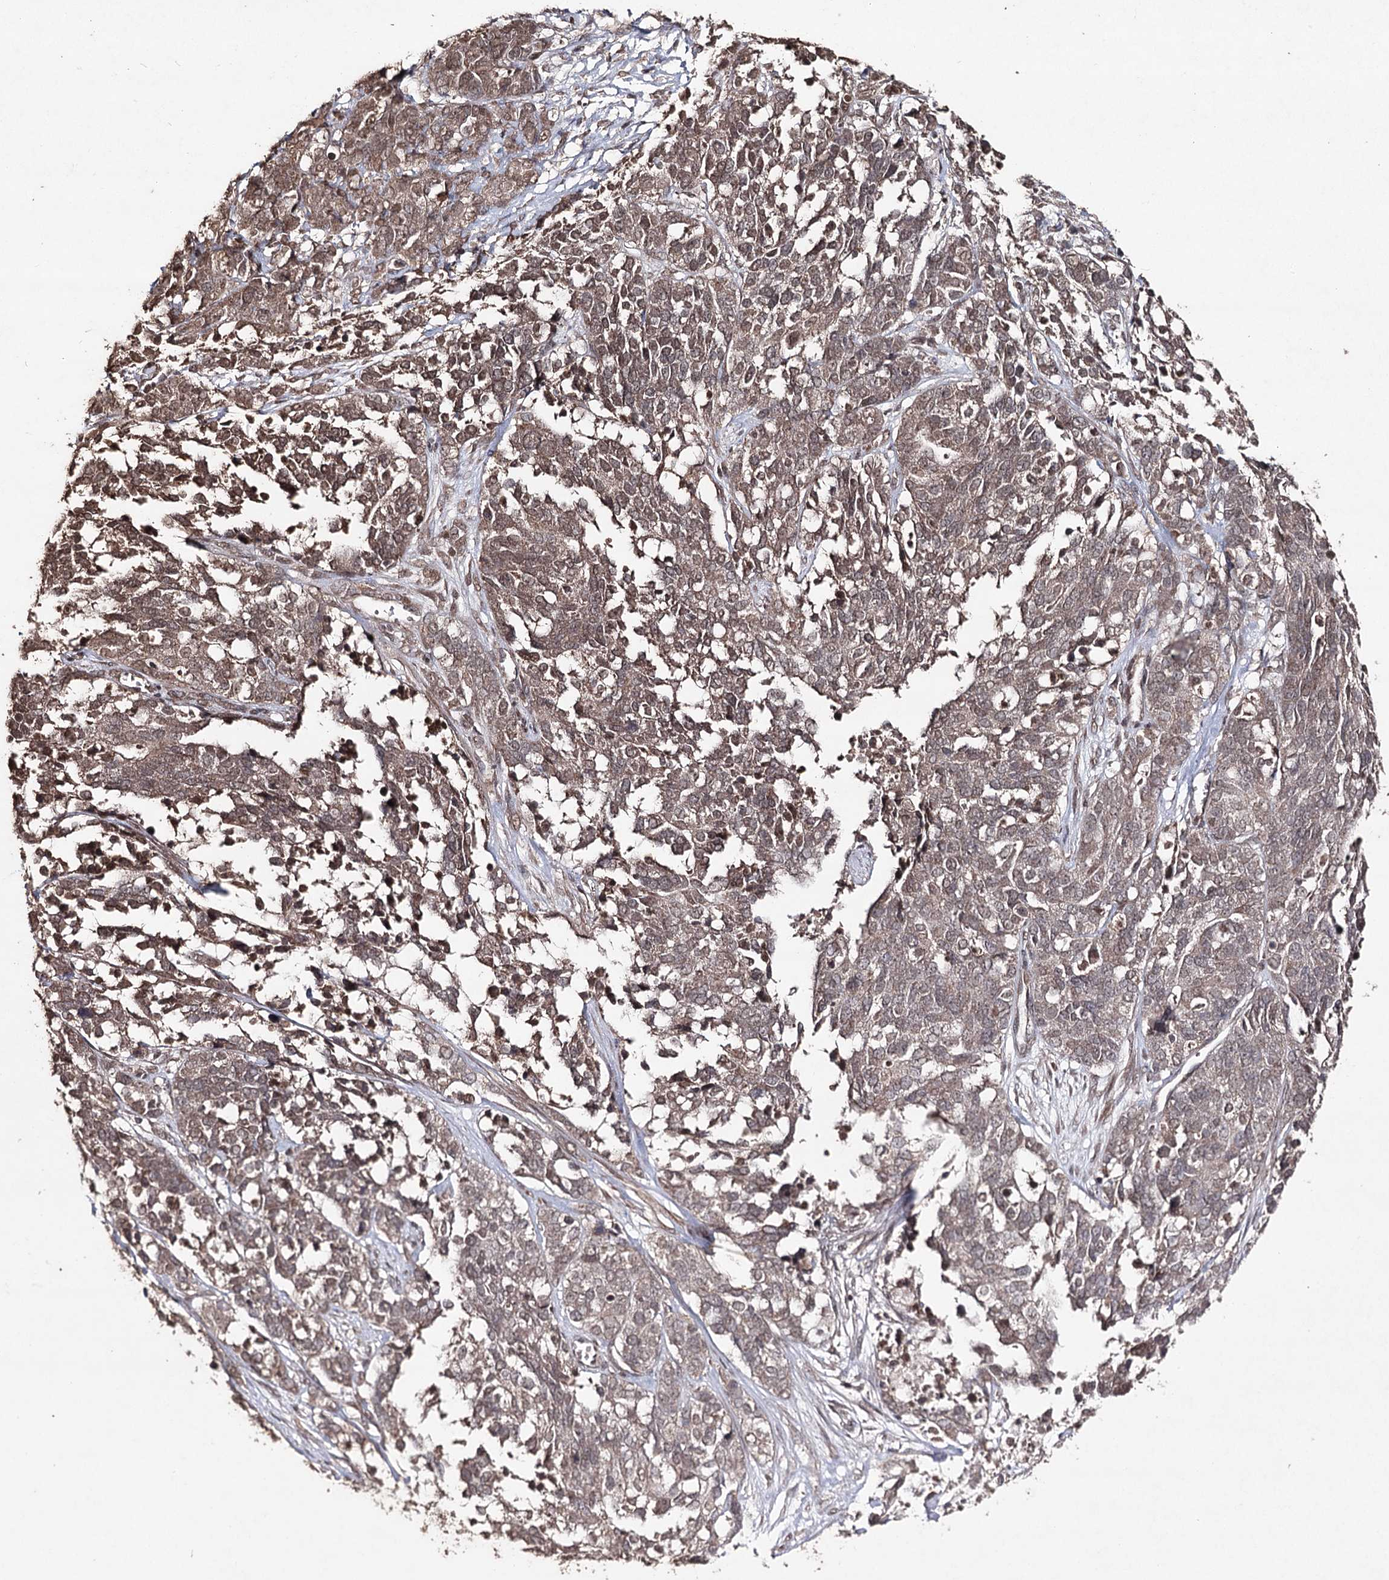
{"staining": {"intensity": "weak", "quantity": "25%-75%", "location": "cytoplasmic/membranous,nuclear"}, "tissue": "ovarian cancer", "cell_type": "Tumor cells", "image_type": "cancer", "snomed": [{"axis": "morphology", "description": "Cystadenocarcinoma, serous, NOS"}, {"axis": "topography", "description": "Ovary"}], "caption": "Ovarian serous cystadenocarcinoma stained for a protein (brown) displays weak cytoplasmic/membranous and nuclear positive staining in about 25%-75% of tumor cells.", "gene": "ATG14", "patient": {"sex": "female", "age": 44}}